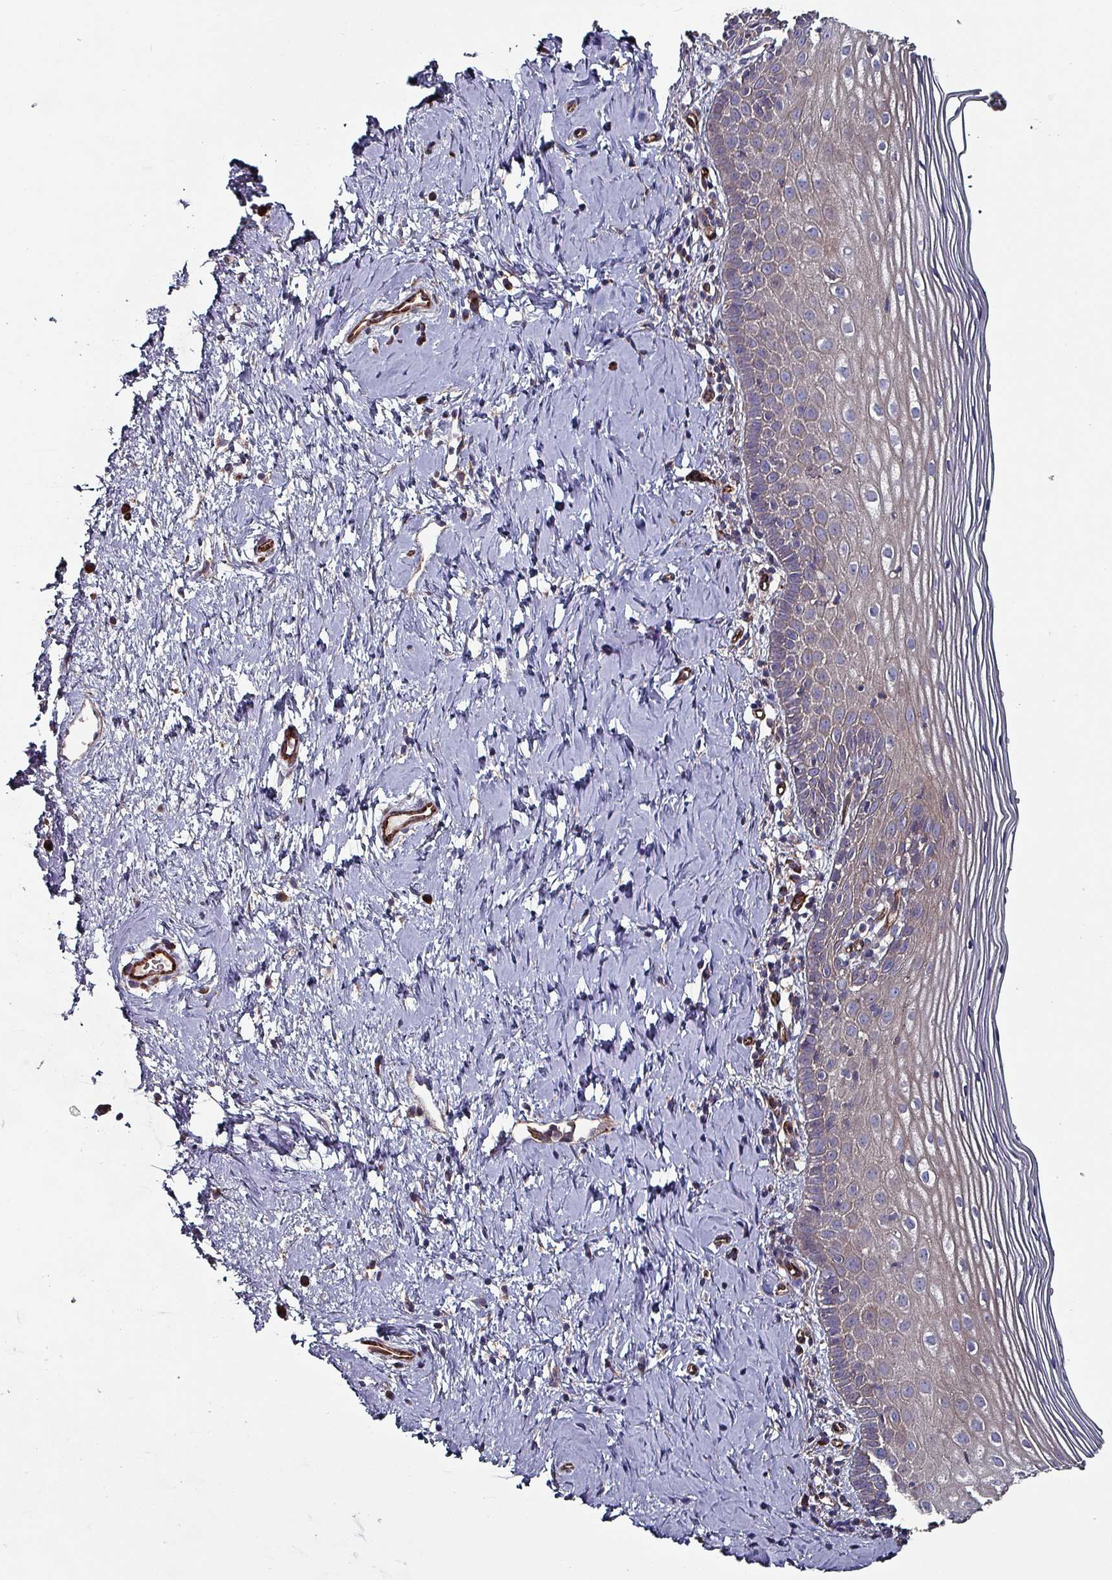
{"staining": {"intensity": "weak", "quantity": "25%-75%", "location": "cytoplasmic/membranous"}, "tissue": "cervix", "cell_type": "Glandular cells", "image_type": "normal", "snomed": [{"axis": "morphology", "description": "Normal tissue, NOS"}, {"axis": "topography", "description": "Cervix"}], "caption": "Immunohistochemistry (IHC) histopathology image of benign human cervix stained for a protein (brown), which exhibits low levels of weak cytoplasmic/membranous positivity in about 25%-75% of glandular cells.", "gene": "ANO10", "patient": {"sex": "female", "age": 44}}